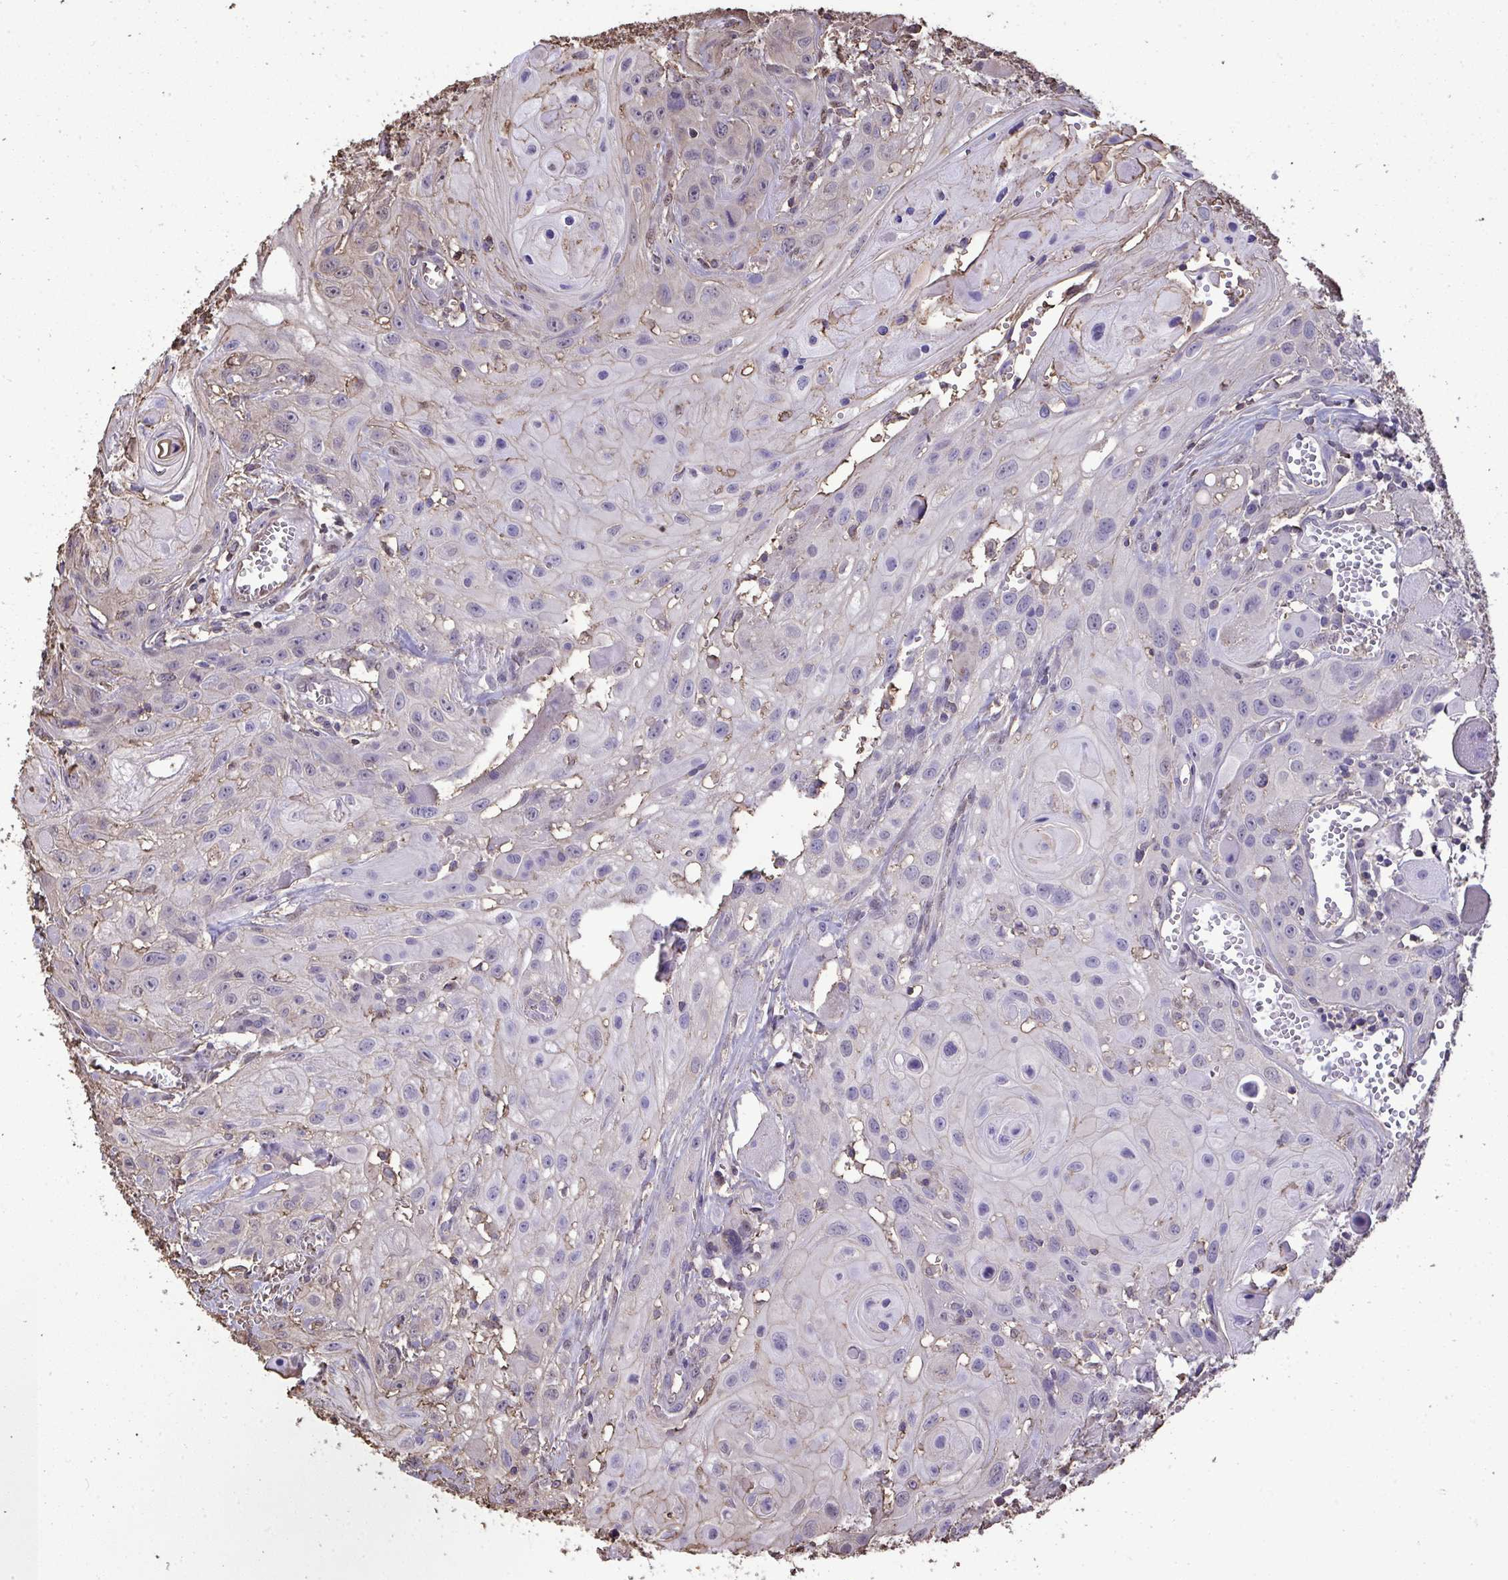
{"staining": {"intensity": "negative", "quantity": "none", "location": "none"}, "tissue": "head and neck cancer", "cell_type": "Tumor cells", "image_type": "cancer", "snomed": [{"axis": "morphology", "description": "Squamous cell carcinoma, NOS"}, {"axis": "topography", "description": "Oral tissue"}, {"axis": "topography", "description": "Head-Neck"}], "caption": "Image shows no significant protein positivity in tumor cells of head and neck cancer.", "gene": "ANXA5", "patient": {"sex": "male", "age": 58}}